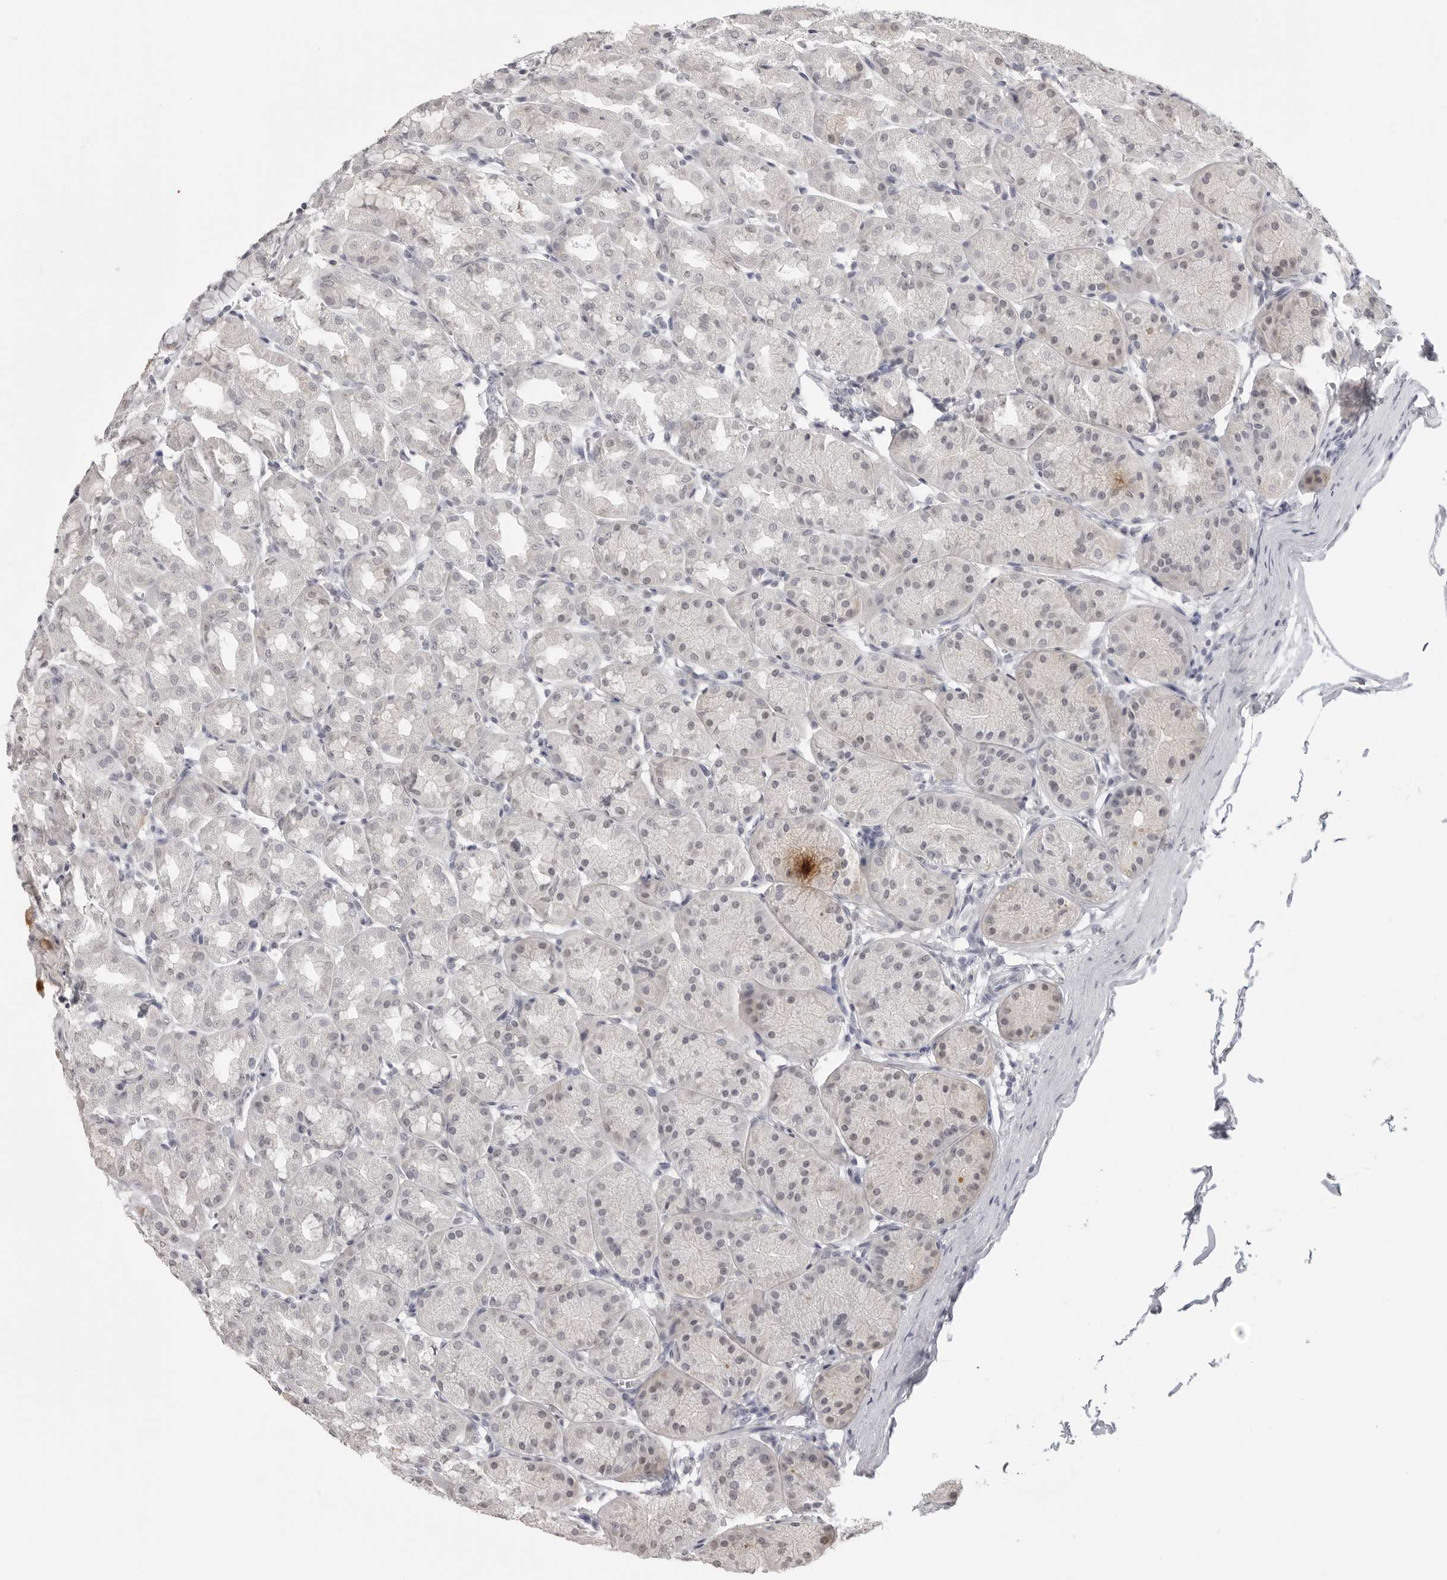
{"staining": {"intensity": "negative", "quantity": "none", "location": "none"}, "tissue": "stomach", "cell_type": "Glandular cells", "image_type": "normal", "snomed": [{"axis": "morphology", "description": "Normal tissue, NOS"}, {"axis": "topography", "description": "Stomach"}], "caption": "A histopathology image of stomach stained for a protein displays no brown staining in glandular cells.", "gene": "PRSS1", "patient": {"sex": "male", "age": 42}}